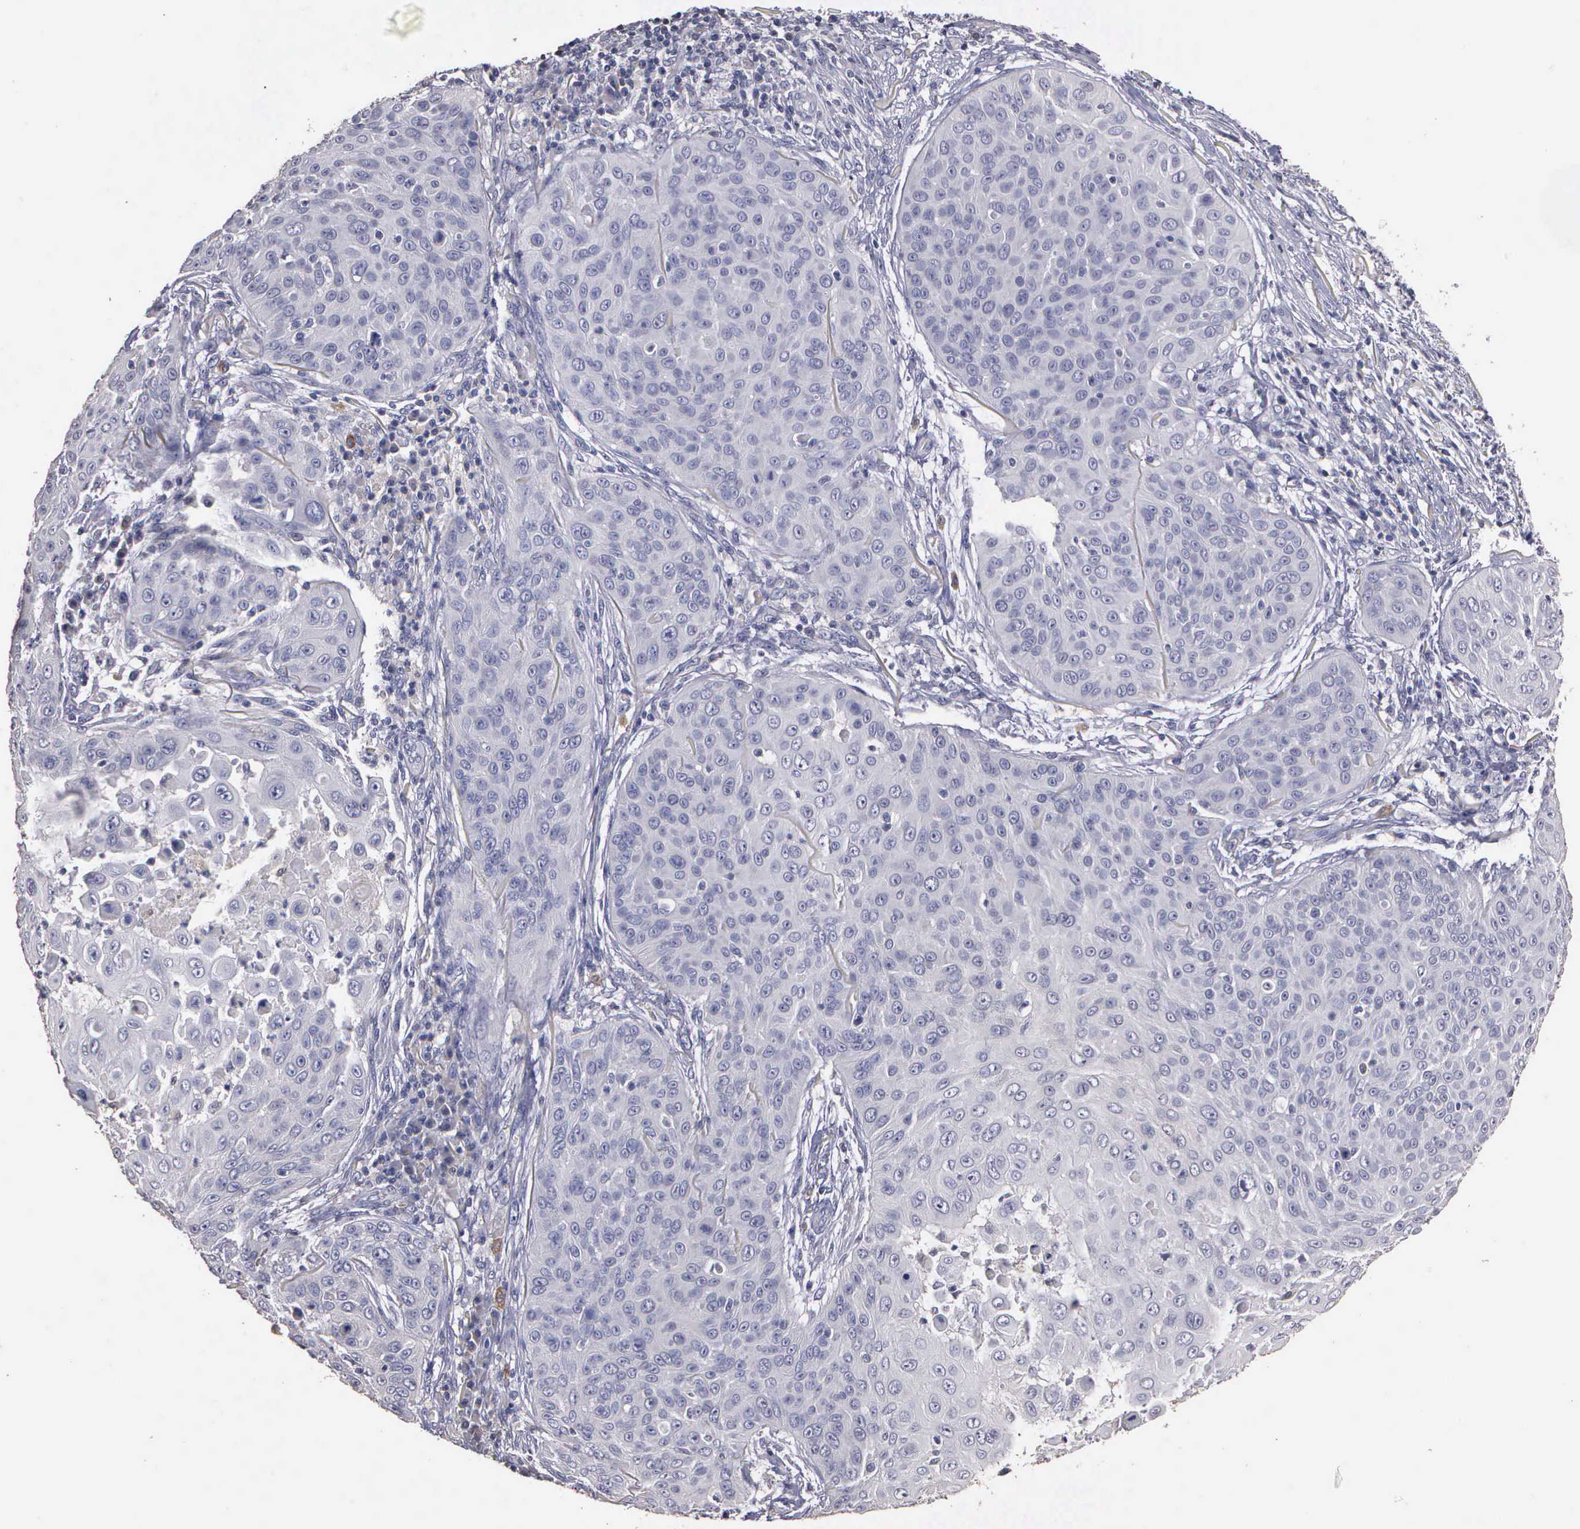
{"staining": {"intensity": "negative", "quantity": "none", "location": "none"}, "tissue": "skin cancer", "cell_type": "Tumor cells", "image_type": "cancer", "snomed": [{"axis": "morphology", "description": "Squamous cell carcinoma, NOS"}, {"axis": "topography", "description": "Skin"}], "caption": "This is an IHC histopathology image of squamous cell carcinoma (skin). There is no staining in tumor cells.", "gene": "ENO3", "patient": {"sex": "male", "age": 82}}